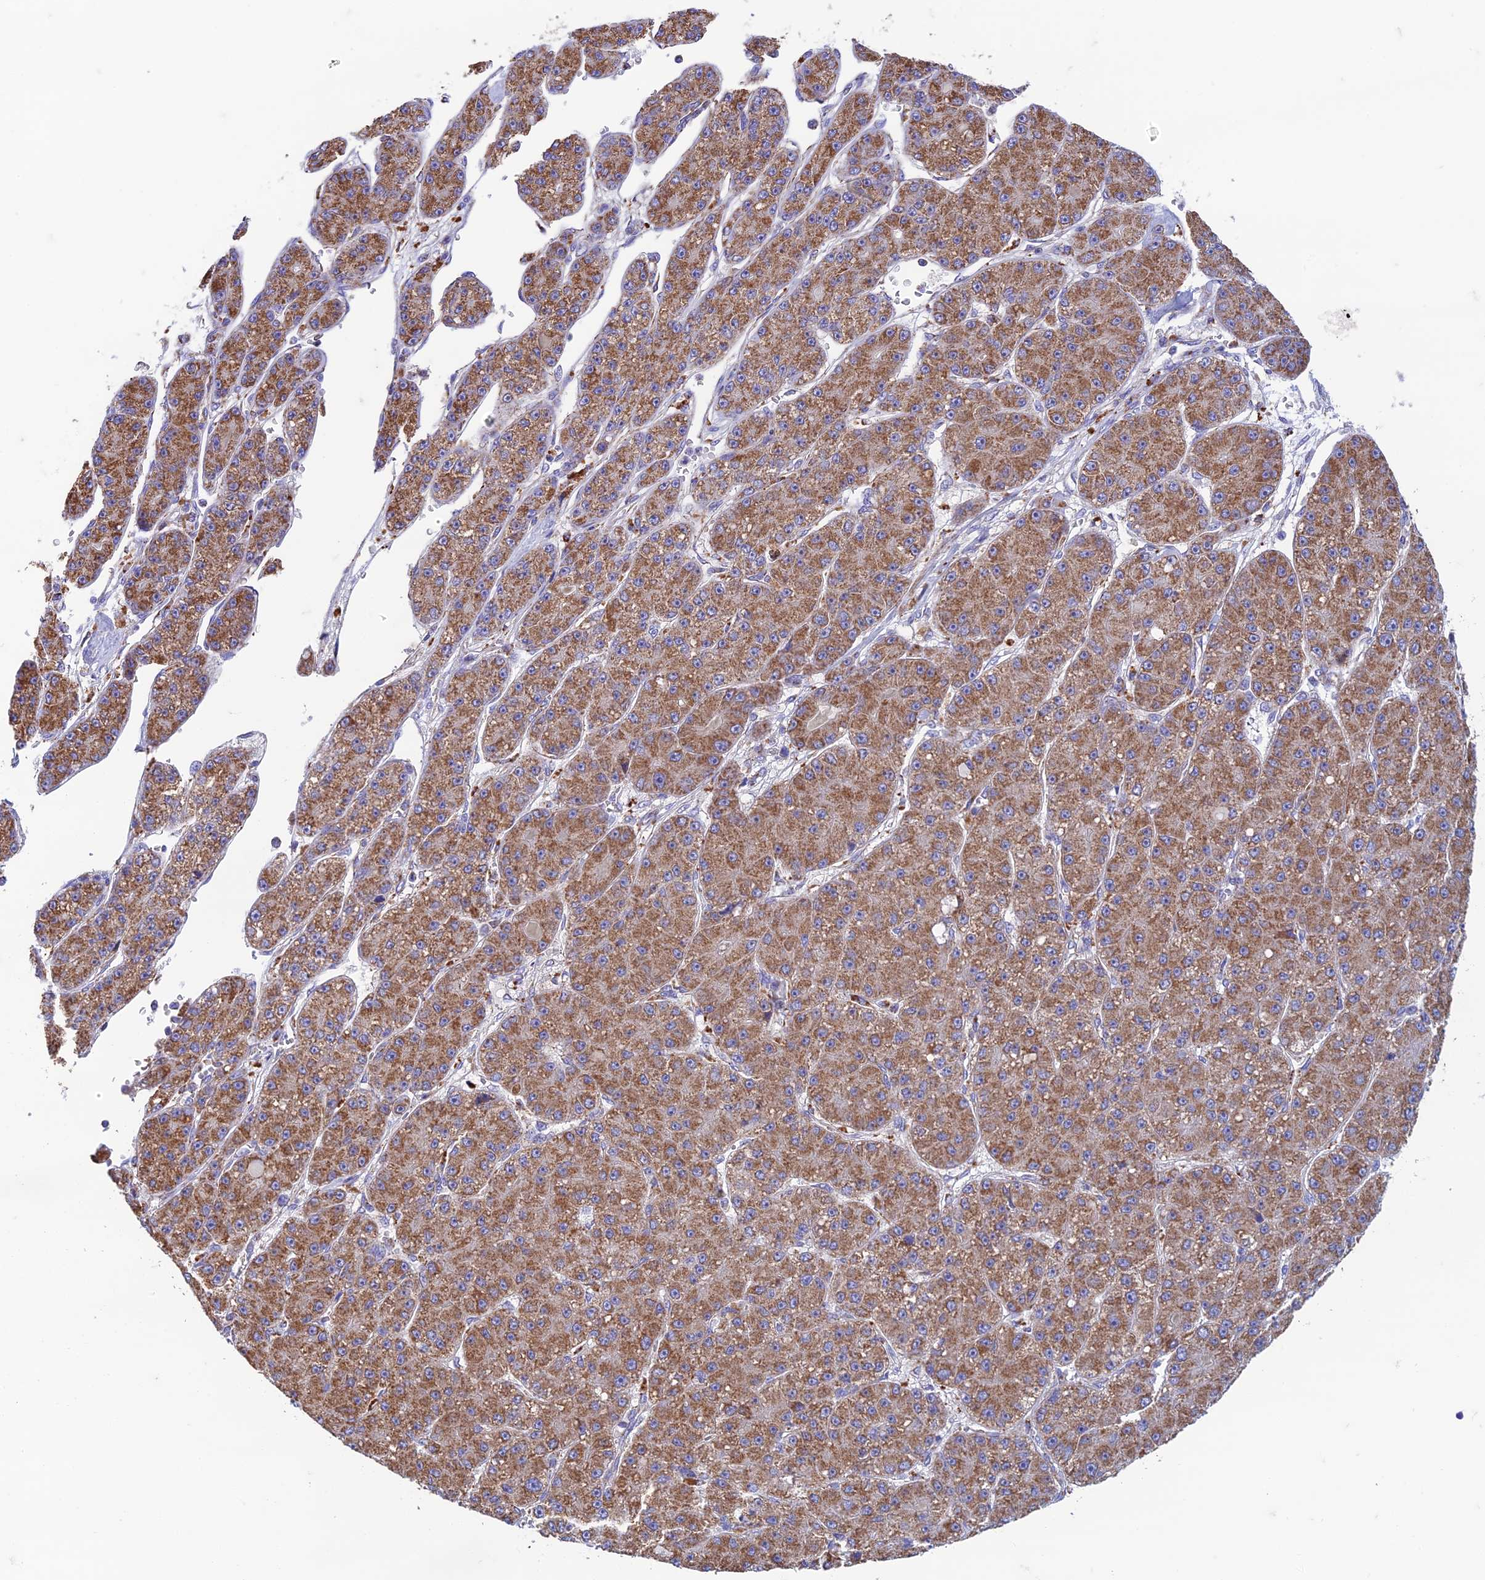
{"staining": {"intensity": "moderate", "quantity": ">75%", "location": "cytoplasmic/membranous"}, "tissue": "liver cancer", "cell_type": "Tumor cells", "image_type": "cancer", "snomed": [{"axis": "morphology", "description": "Carcinoma, Hepatocellular, NOS"}, {"axis": "topography", "description": "Liver"}], "caption": "Moderate cytoplasmic/membranous positivity is appreciated in about >75% of tumor cells in liver hepatocellular carcinoma.", "gene": "ZNF181", "patient": {"sex": "male", "age": 67}}